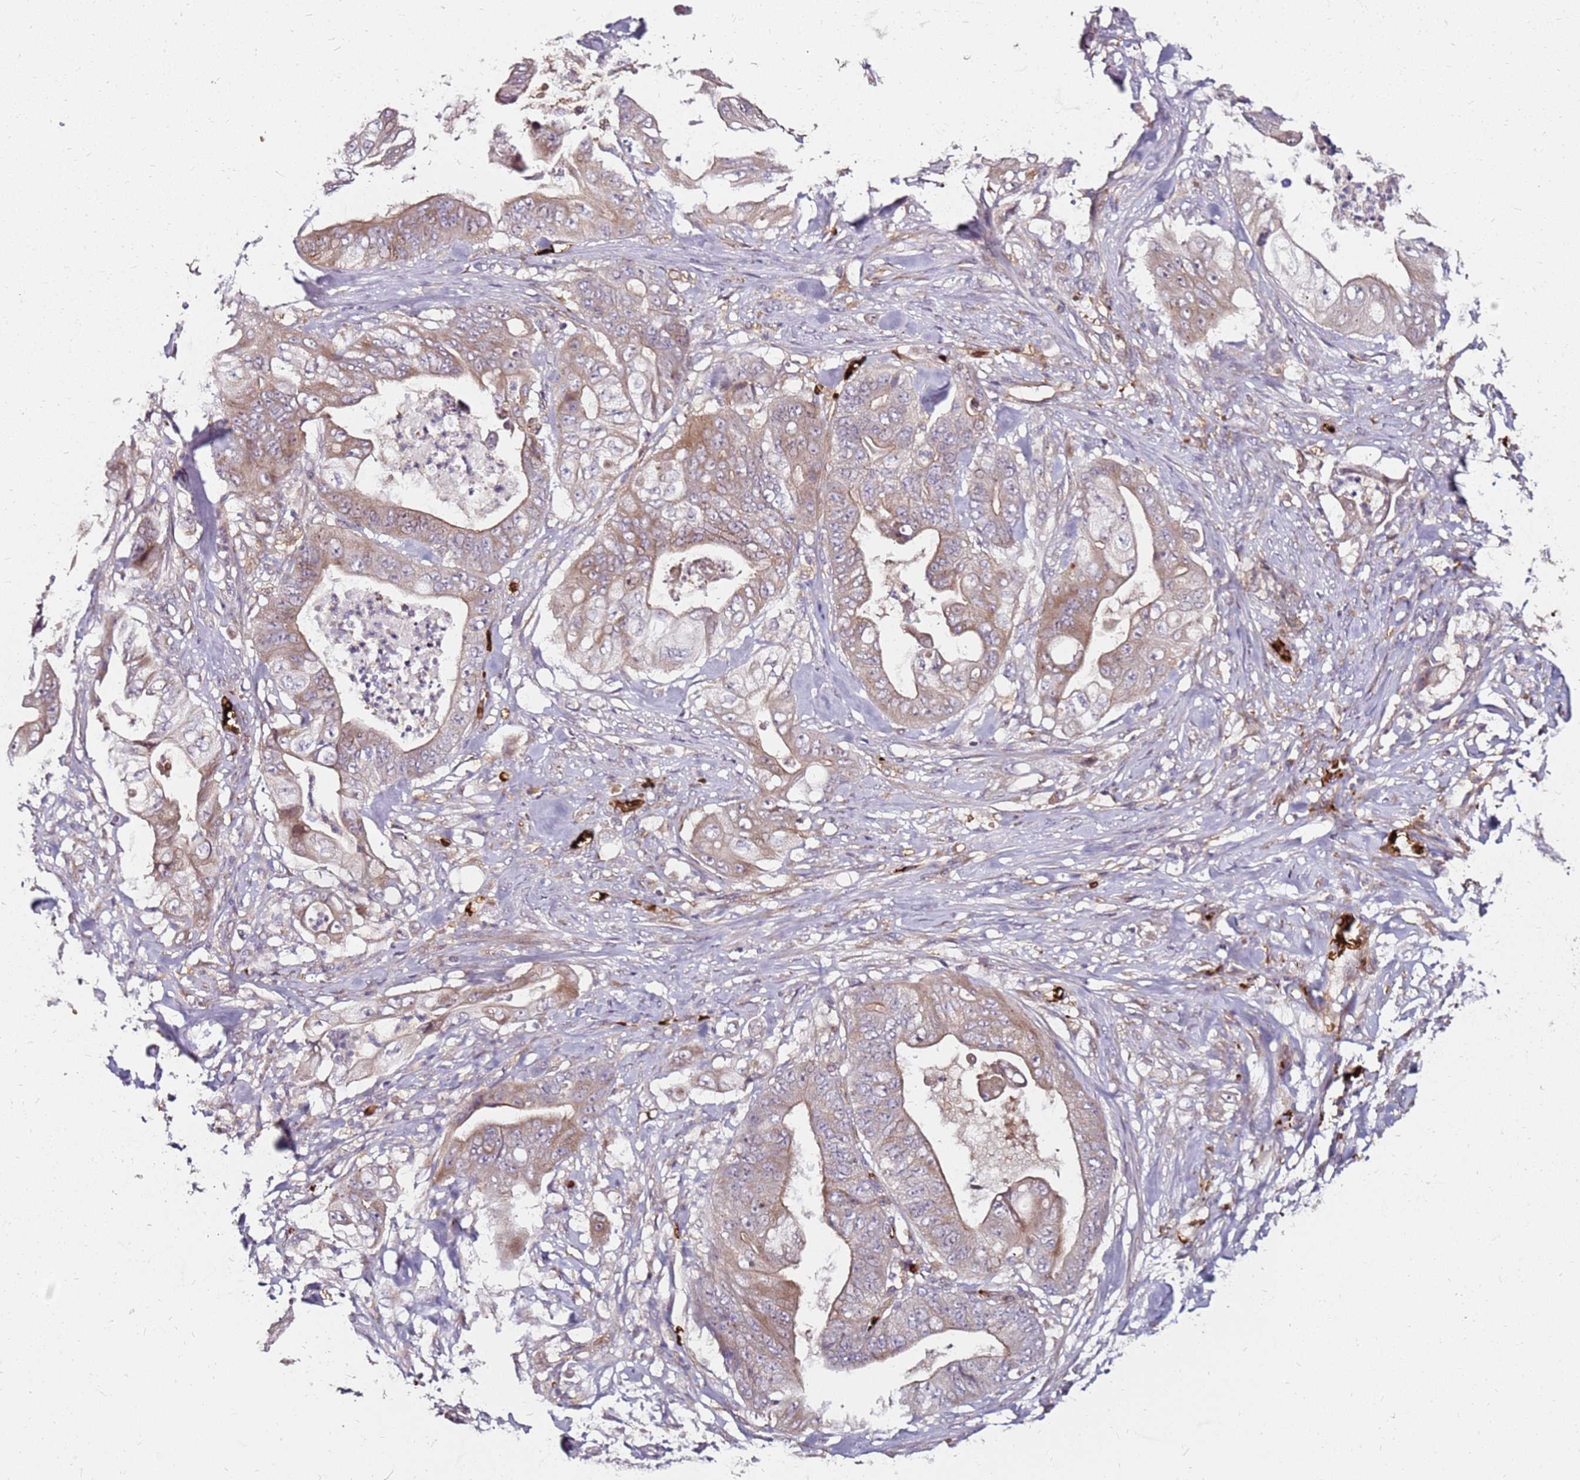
{"staining": {"intensity": "moderate", "quantity": "25%-75%", "location": "cytoplasmic/membranous"}, "tissue": "stomach cancer", "cell_type": "Tumor cells", "image_type": "cancer", "snomed": [{"axis": "morphology", "description": "Adenocarcinoma, NOS"}, {"axis": "topography", "description": "Stomach"}], "caption": "A photomicrograph of adenocarcinoma (stomach) stained for a protein shows moderate cytoplasmic/membranous brown staining in tumor cells.", "gene": "RNF11", "patient": {"sex": "female", "age": 73}}